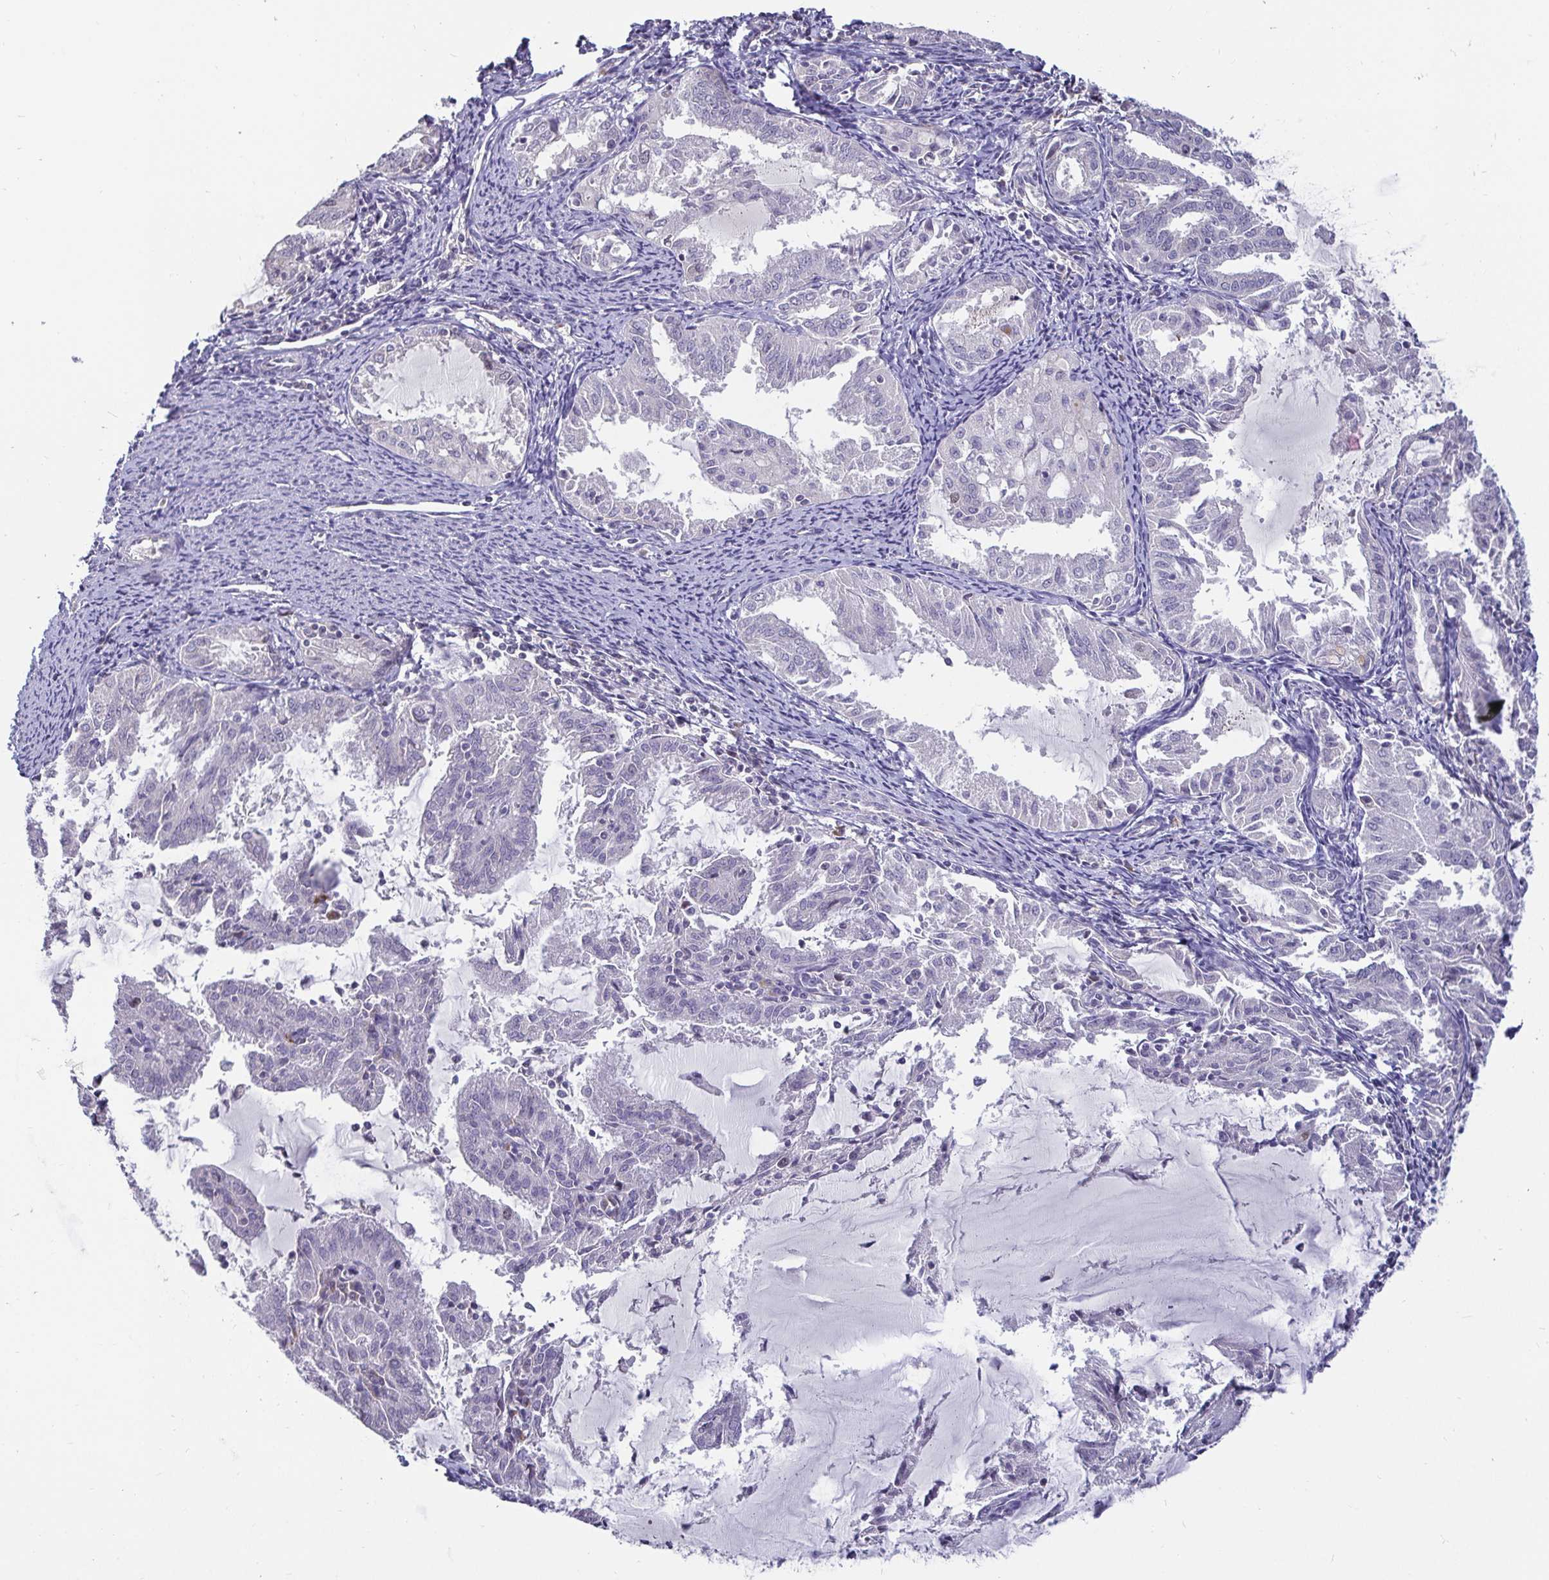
{"staining": {"intensity": "negative", "quantity": "none", "location": "none"}, "tissue": "endometrial cancer", "cell_type": "Tumor cells", "image_type": "cancer", "snomed": [{"axis": "morphology", "description": "Adenocarcinoma, NOS"}, {"axis": "topography", "description": "Endometrium"}], "caption": "Immunohistochemical staining of endometrial adenocarcinoma shows no significant staining in tumor cells.", "gene": "ANLN", "patient": {"sex": "female", "age": 70}}